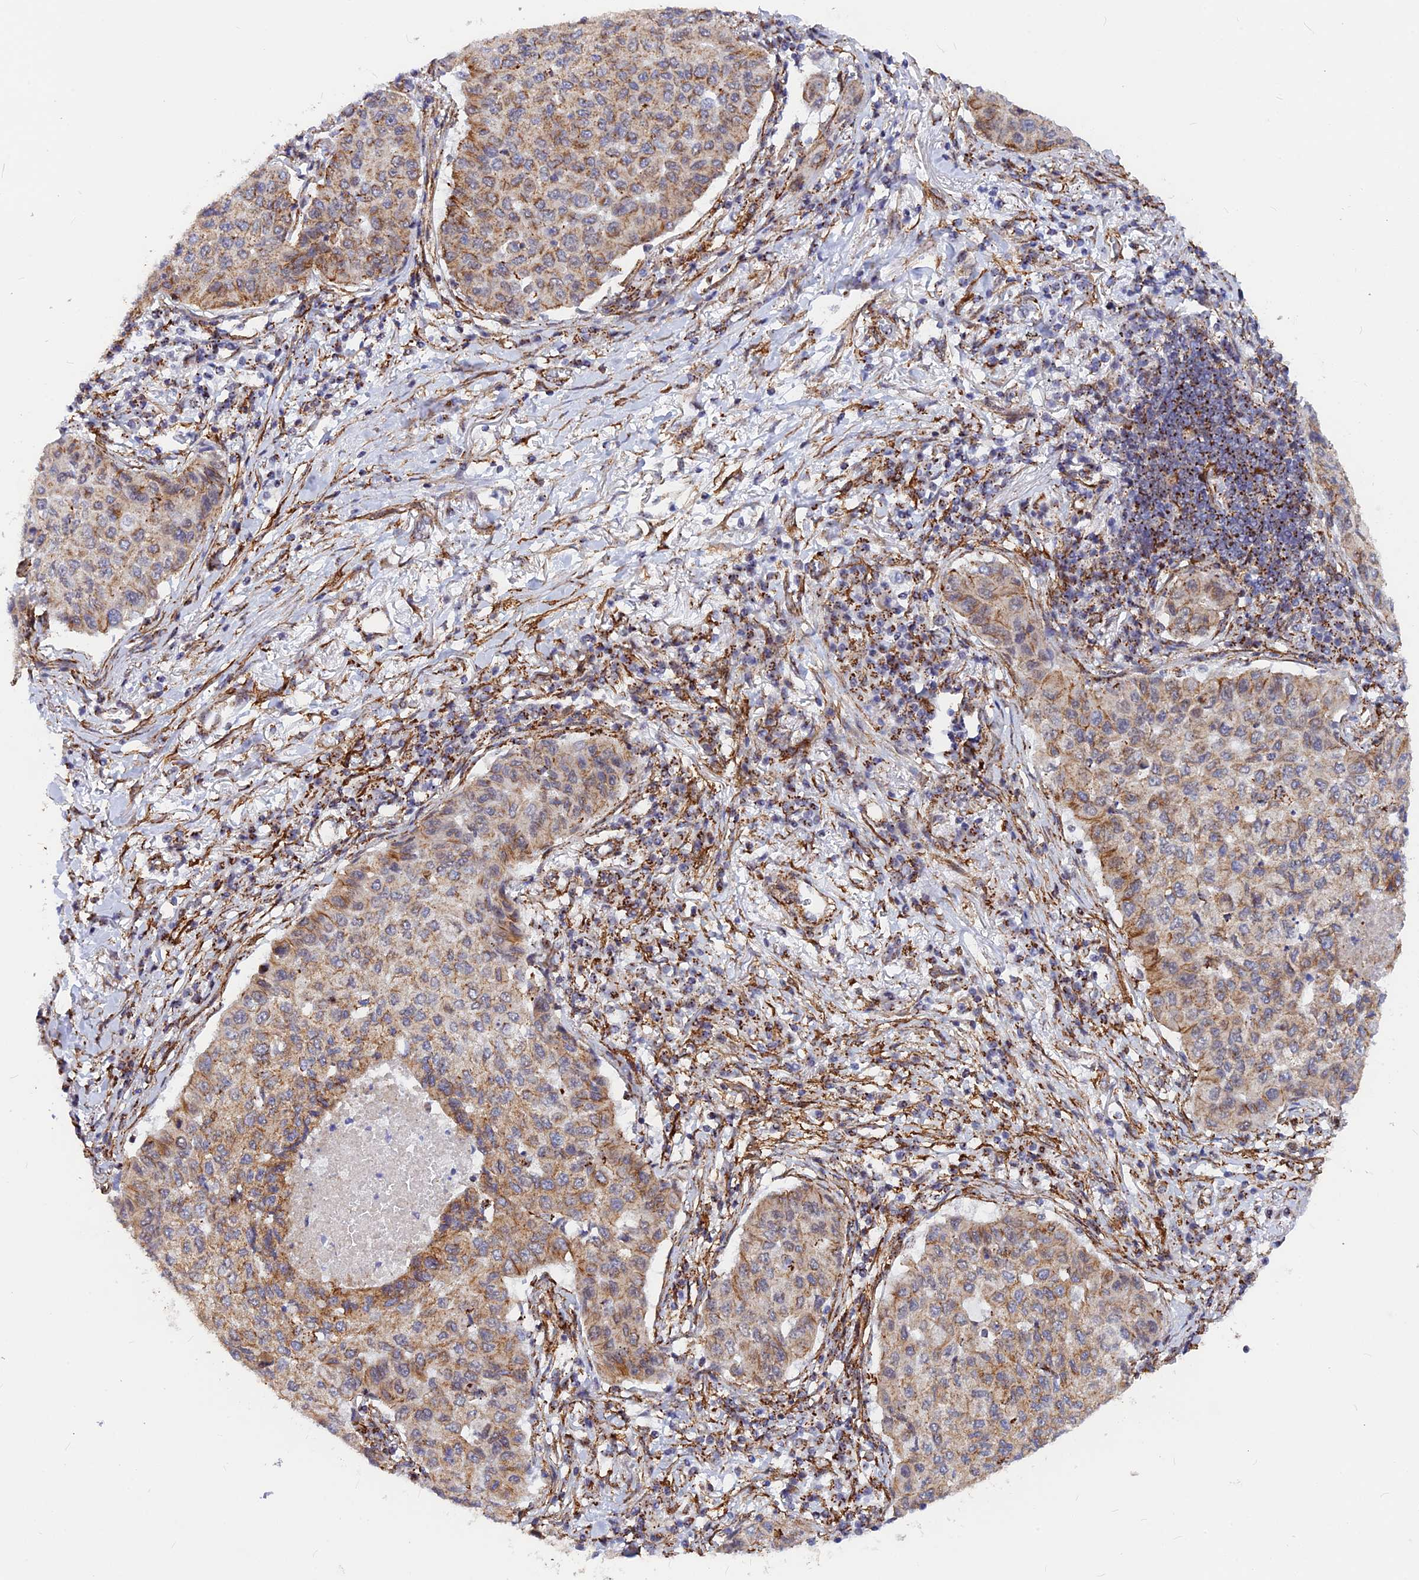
{"staining": {"intensity": "moderate", "quantity": ">75%", "location": "cytoplasmic/membranous"}, "tissue": "lung cancer", "cell_type": "Tumor cells", "image_type": "cancer", "snomed": [{"axis": "morphology", "description": "Squamous cell carcinoma, NOS"}, {"axis": "topography", "description": "Lung"}], "caption": "Brown immunohistochemical staining in human lung cancer (squamous cell carcinoma) reveals moderate cytoplasmic/membranous staining in approximately >75% of tumor cells.", "gene": "VSTM2L", "patient": {"sex": "male", "age": 74}}